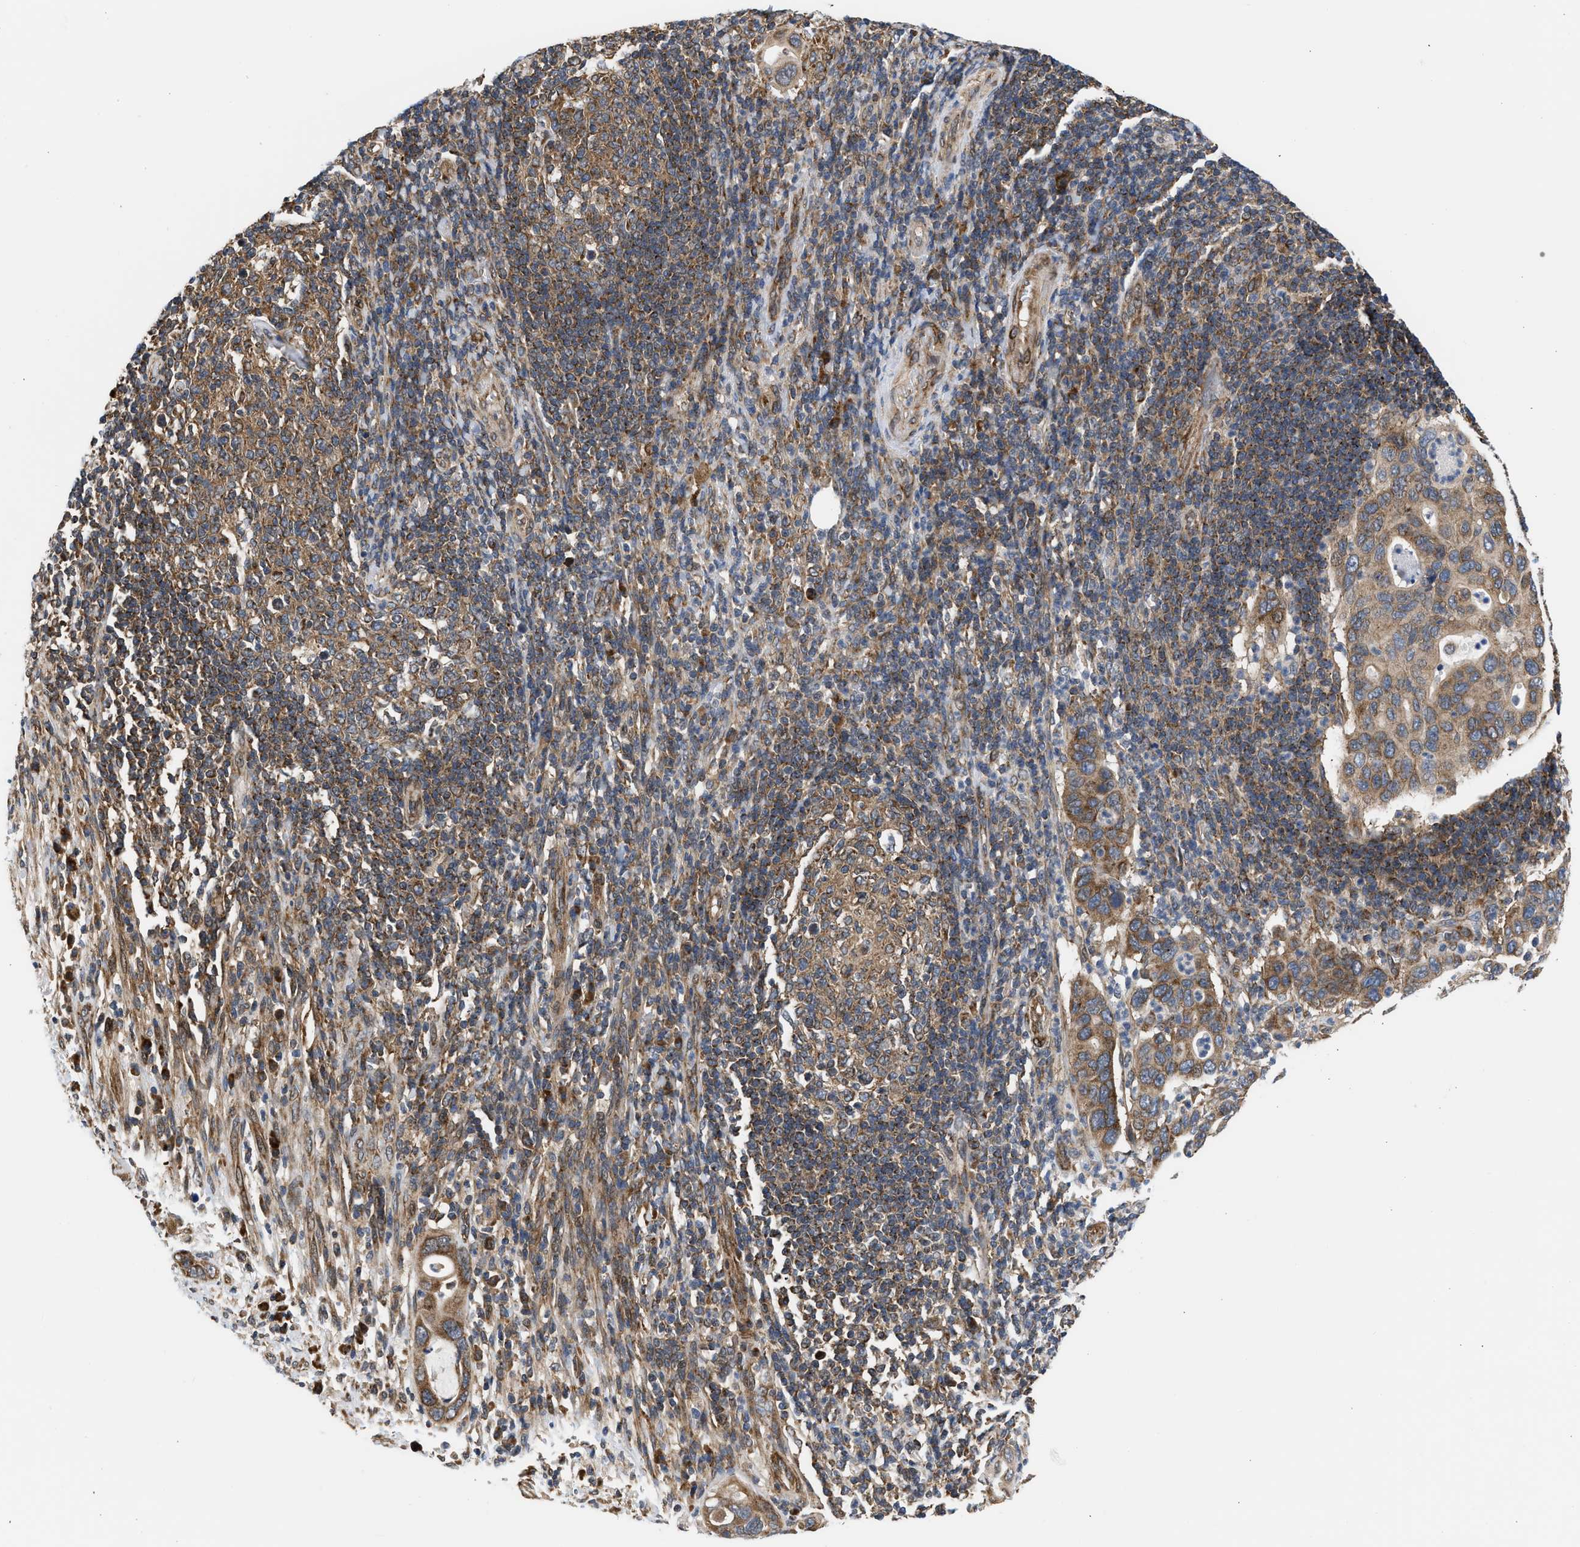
{"staining": {"intensity": "moderate", "quantity": ">75%", "location": "cytoplasmic/membranous"}, "tissue": "pancreatic cancer", "cell_type": "Tumor cells", "image_type": "cancer", "snomed": [{"axis": "morphology", "description": "Adenocarcinoma, NOS"}, {"axis": "topography", "description": "Pancreas"}], "caption": "Pancreatic adenocarcinoma was stained to show a protein in brown. There is medium levels of moderate cytoplasmic/membranous staining in approximately >75% of tumor cells. (IHC, brightfield microscopy, high magnification).", "gene": "POLG2", "patient": {"sex": "female", "age": 71}}